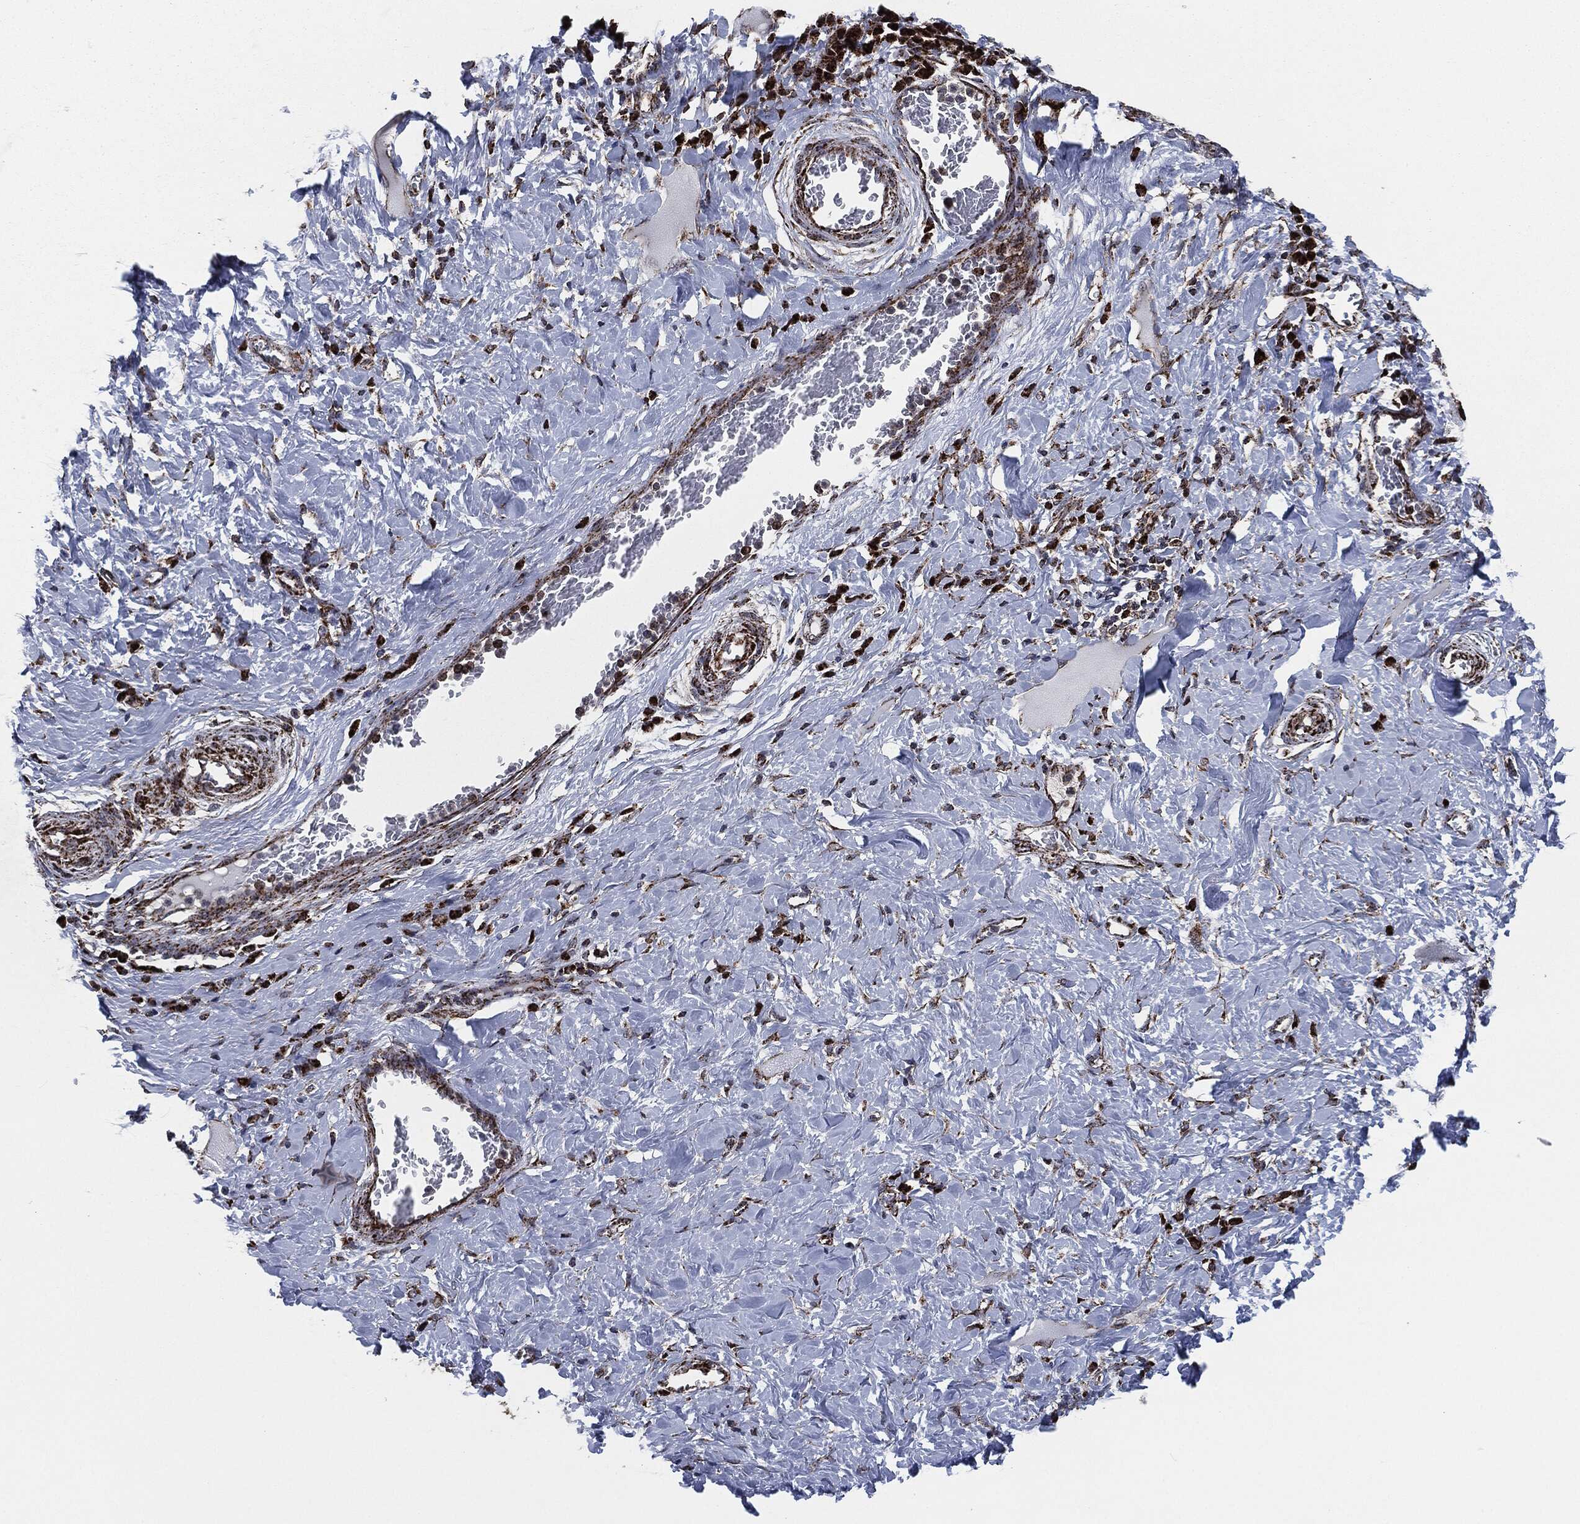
{"staining": {"intensity": "strong", "quantity": ">75%", "location": "cytoplasmic/membranous"}, "tissue": "stomach cancer", "cell_type": "Tumor cells", "image_type": "cancer", "snomed": [{"axis": "morphology", "description": "Normal tissue, NOS"}, {"axis": "morphology", "description": "Adenocarcinoma, NOS"}, {"axis": "topography", "description": "Stomach"}], "caption": "Stomach adenocarcinoma tissue displays strong cytoplasmic/membranous staining in approximately >75% of tumor cells", "gene": "FH", "patient": {"sex": "female", "age": 64}}